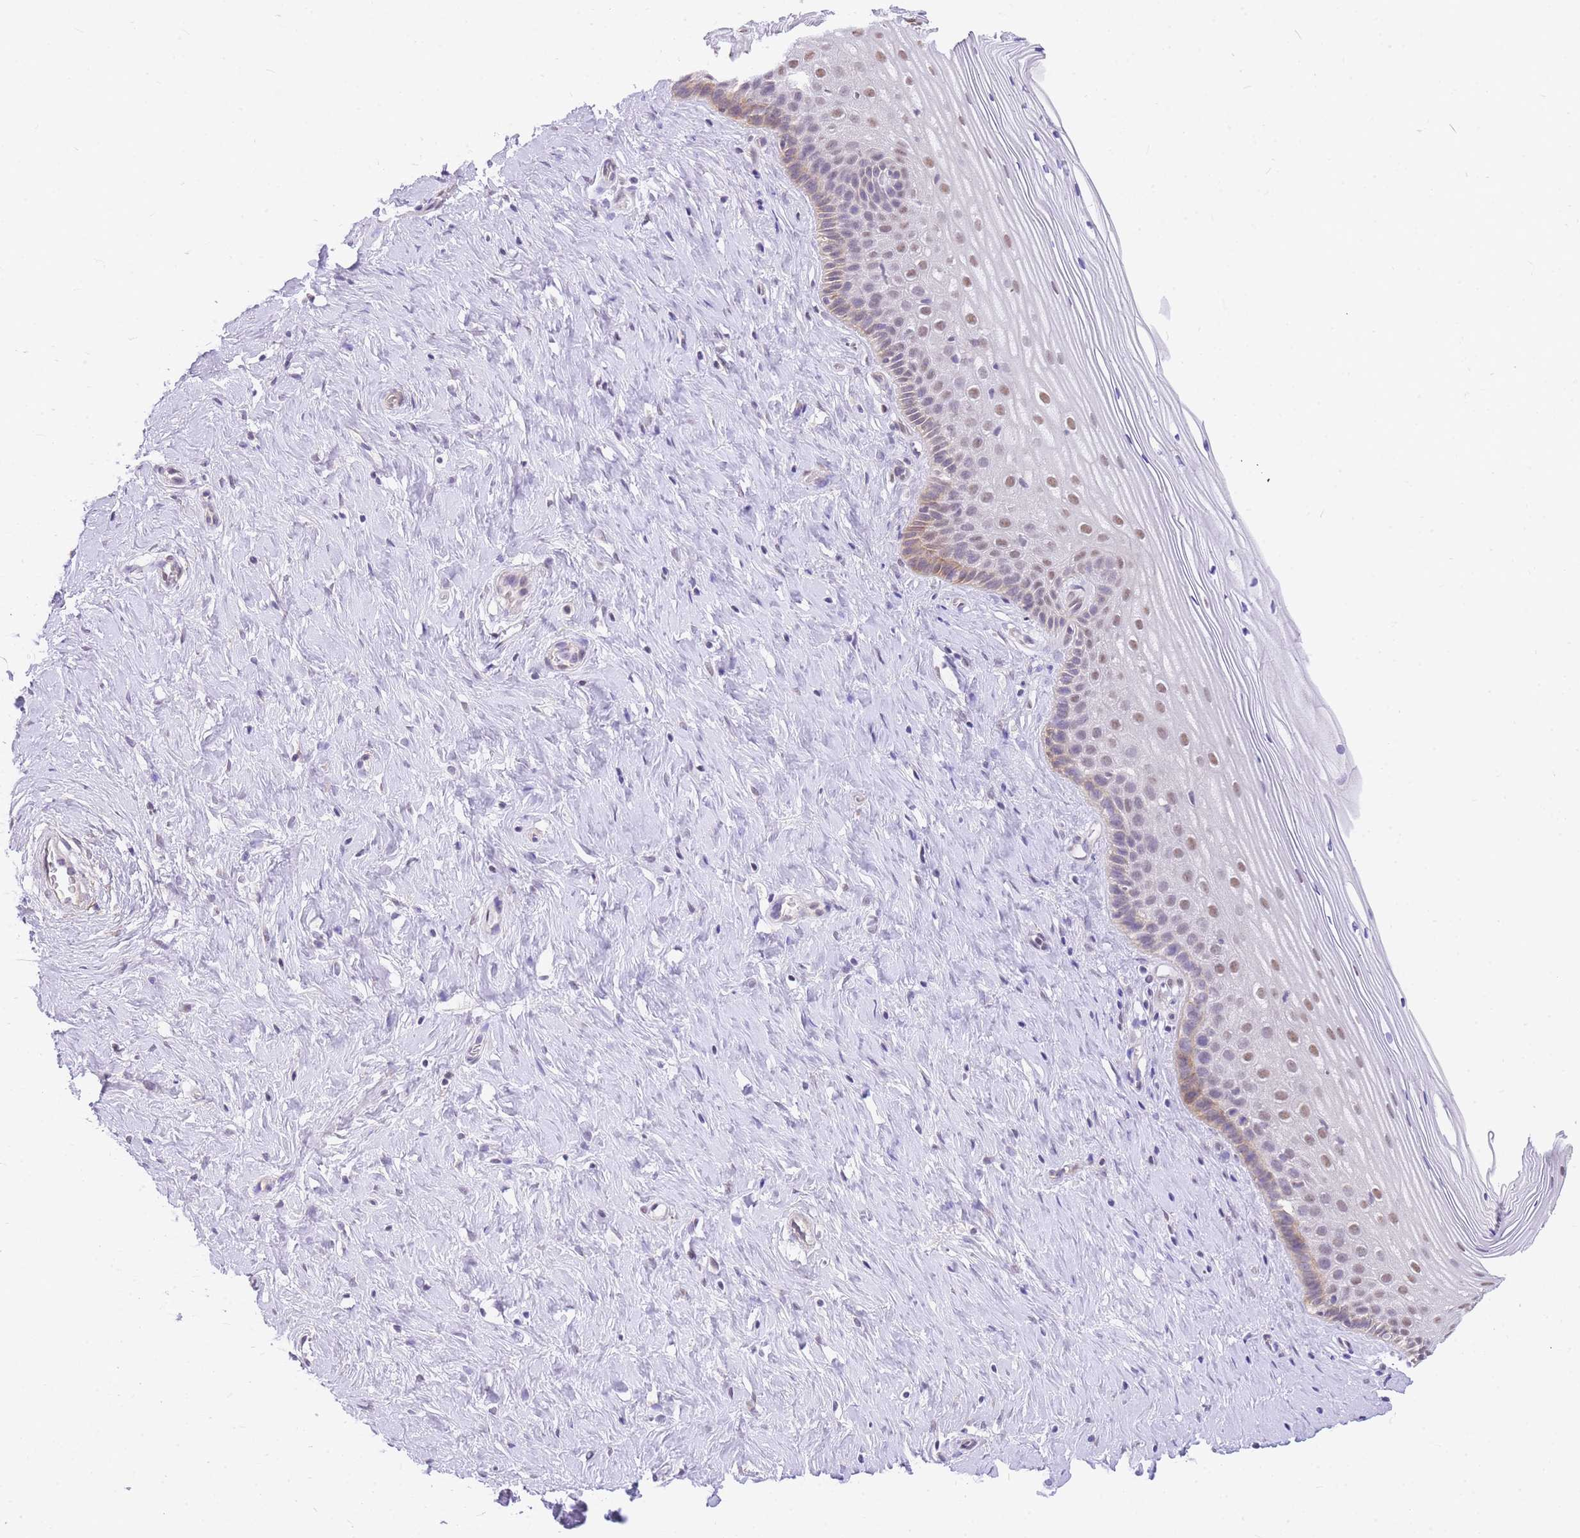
{"staining": {"intensity": "weak", "quantity": "<25%", "location": "cytoplasmic/membranous,nuclear"}, "tissue": "cervix", "cell_type": "Squamous epithelial cells", "image_type": "normal", "snomed": [{"axis": "morphology", "description": "Normal tissue, NOS"}, {"axis": "topography", "description": "Cervix"}], "caption": "DAB (3,3'-diaminobenzidine) immunohistochemical staining of normal human cervix shows no significant positivity in squamous epithelial cells.", "gene": "S100PBP", "patient": {"sex": "female", "age": 33}}